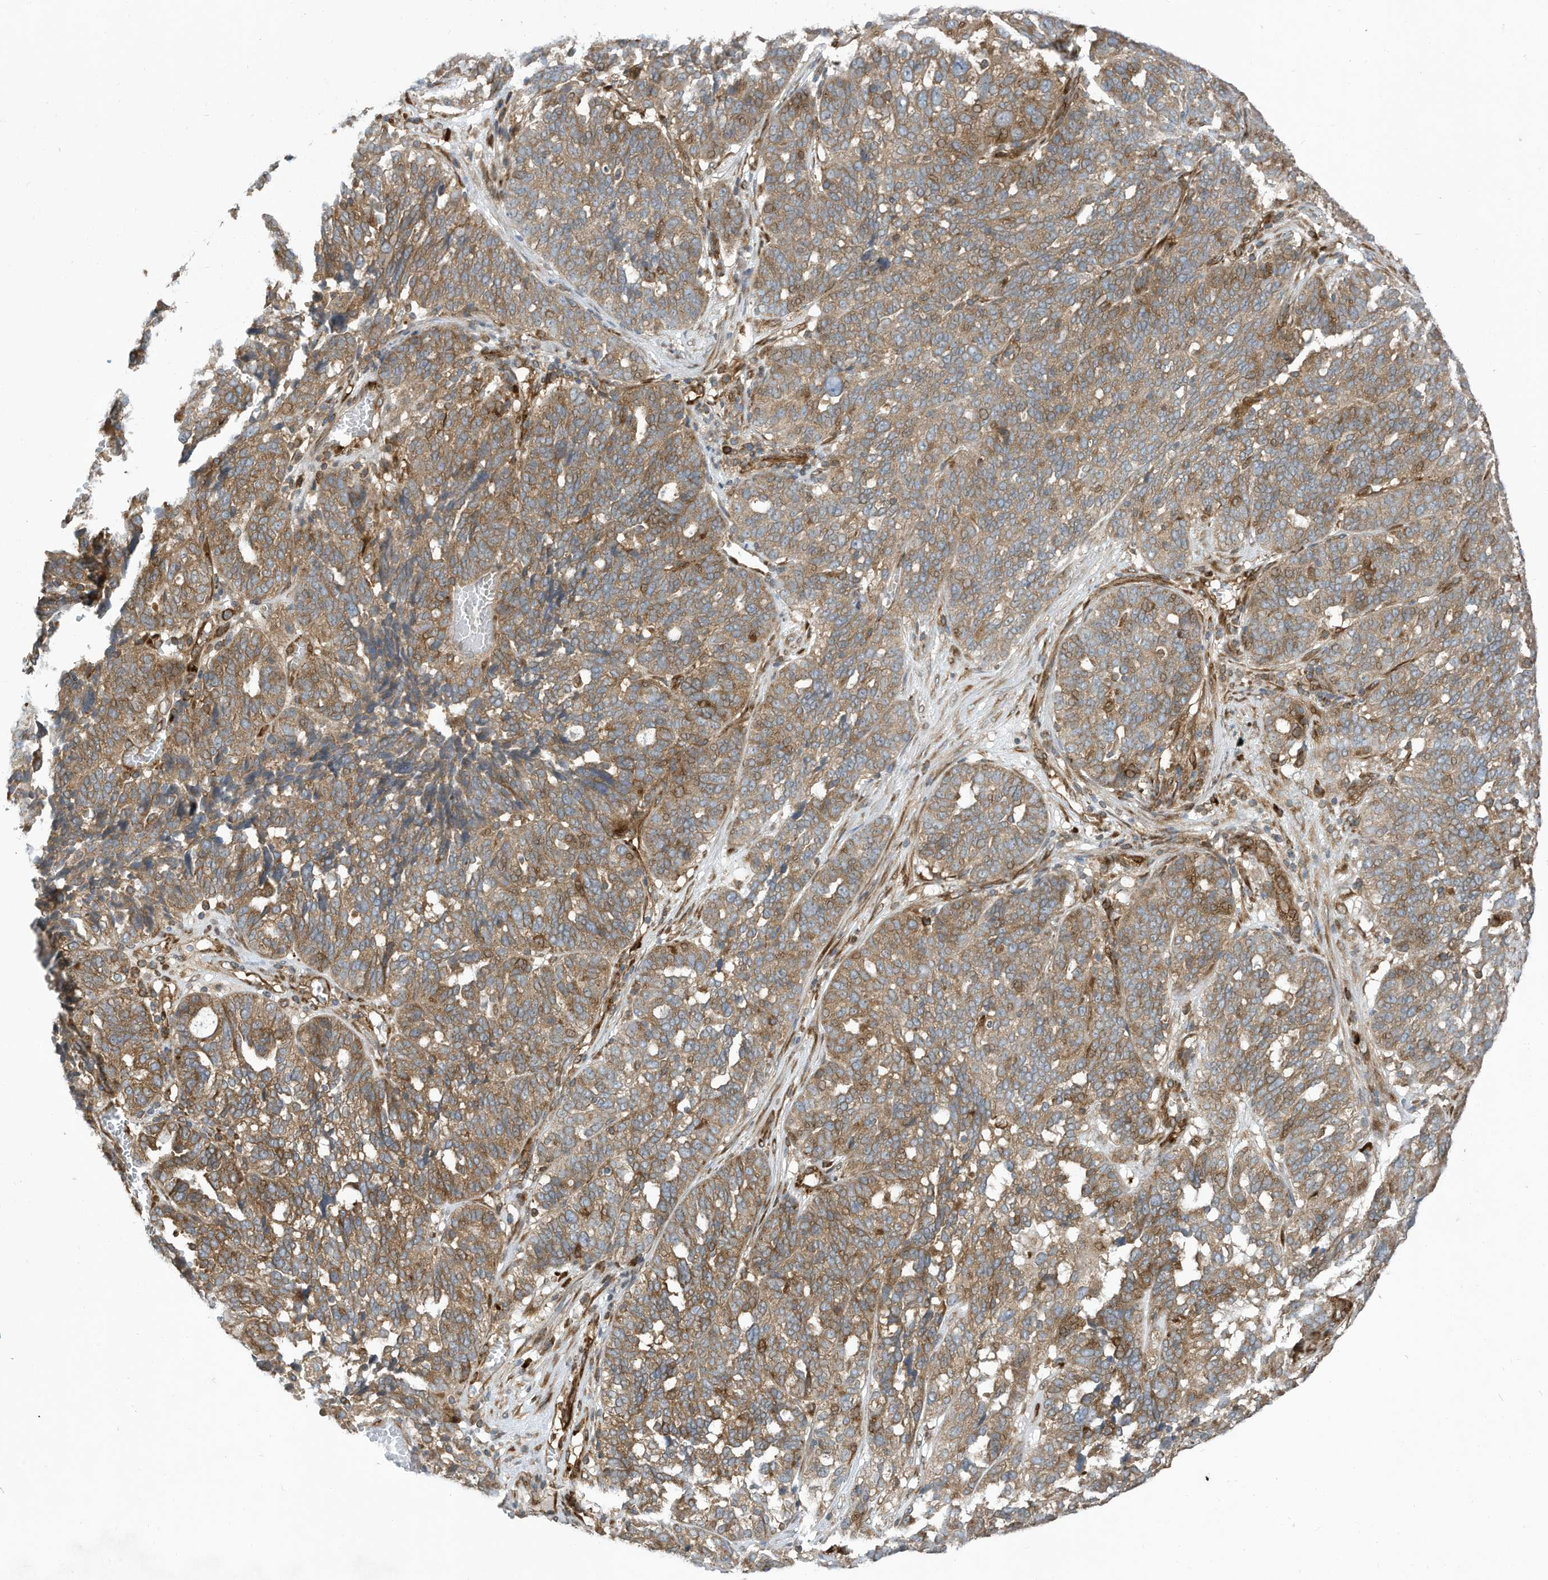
{"staining": {"intensity": "moderate", "quantity": ">75%", "location": "cytoplasmic/membranous"}, "tissue": "ovarian cancer", "cell_type": "Tumor cells", "image_type": "cancer", "snomed": [{"axis": "morphology", "description": "Cystadenocarcinoma, serous, NOS"}, {"axis": "topography", "description": "Ovary"}], "caption": "Ovarian serous cystadenocarcinoma stained with DAB immunohistochemistry (IHC) demonstrates medium levels of moderate cytoplasmic/membranous positivity in about >75% of tumor cells.", "gene": "USE1", "patient": {"sex": "female", "age": 59}}